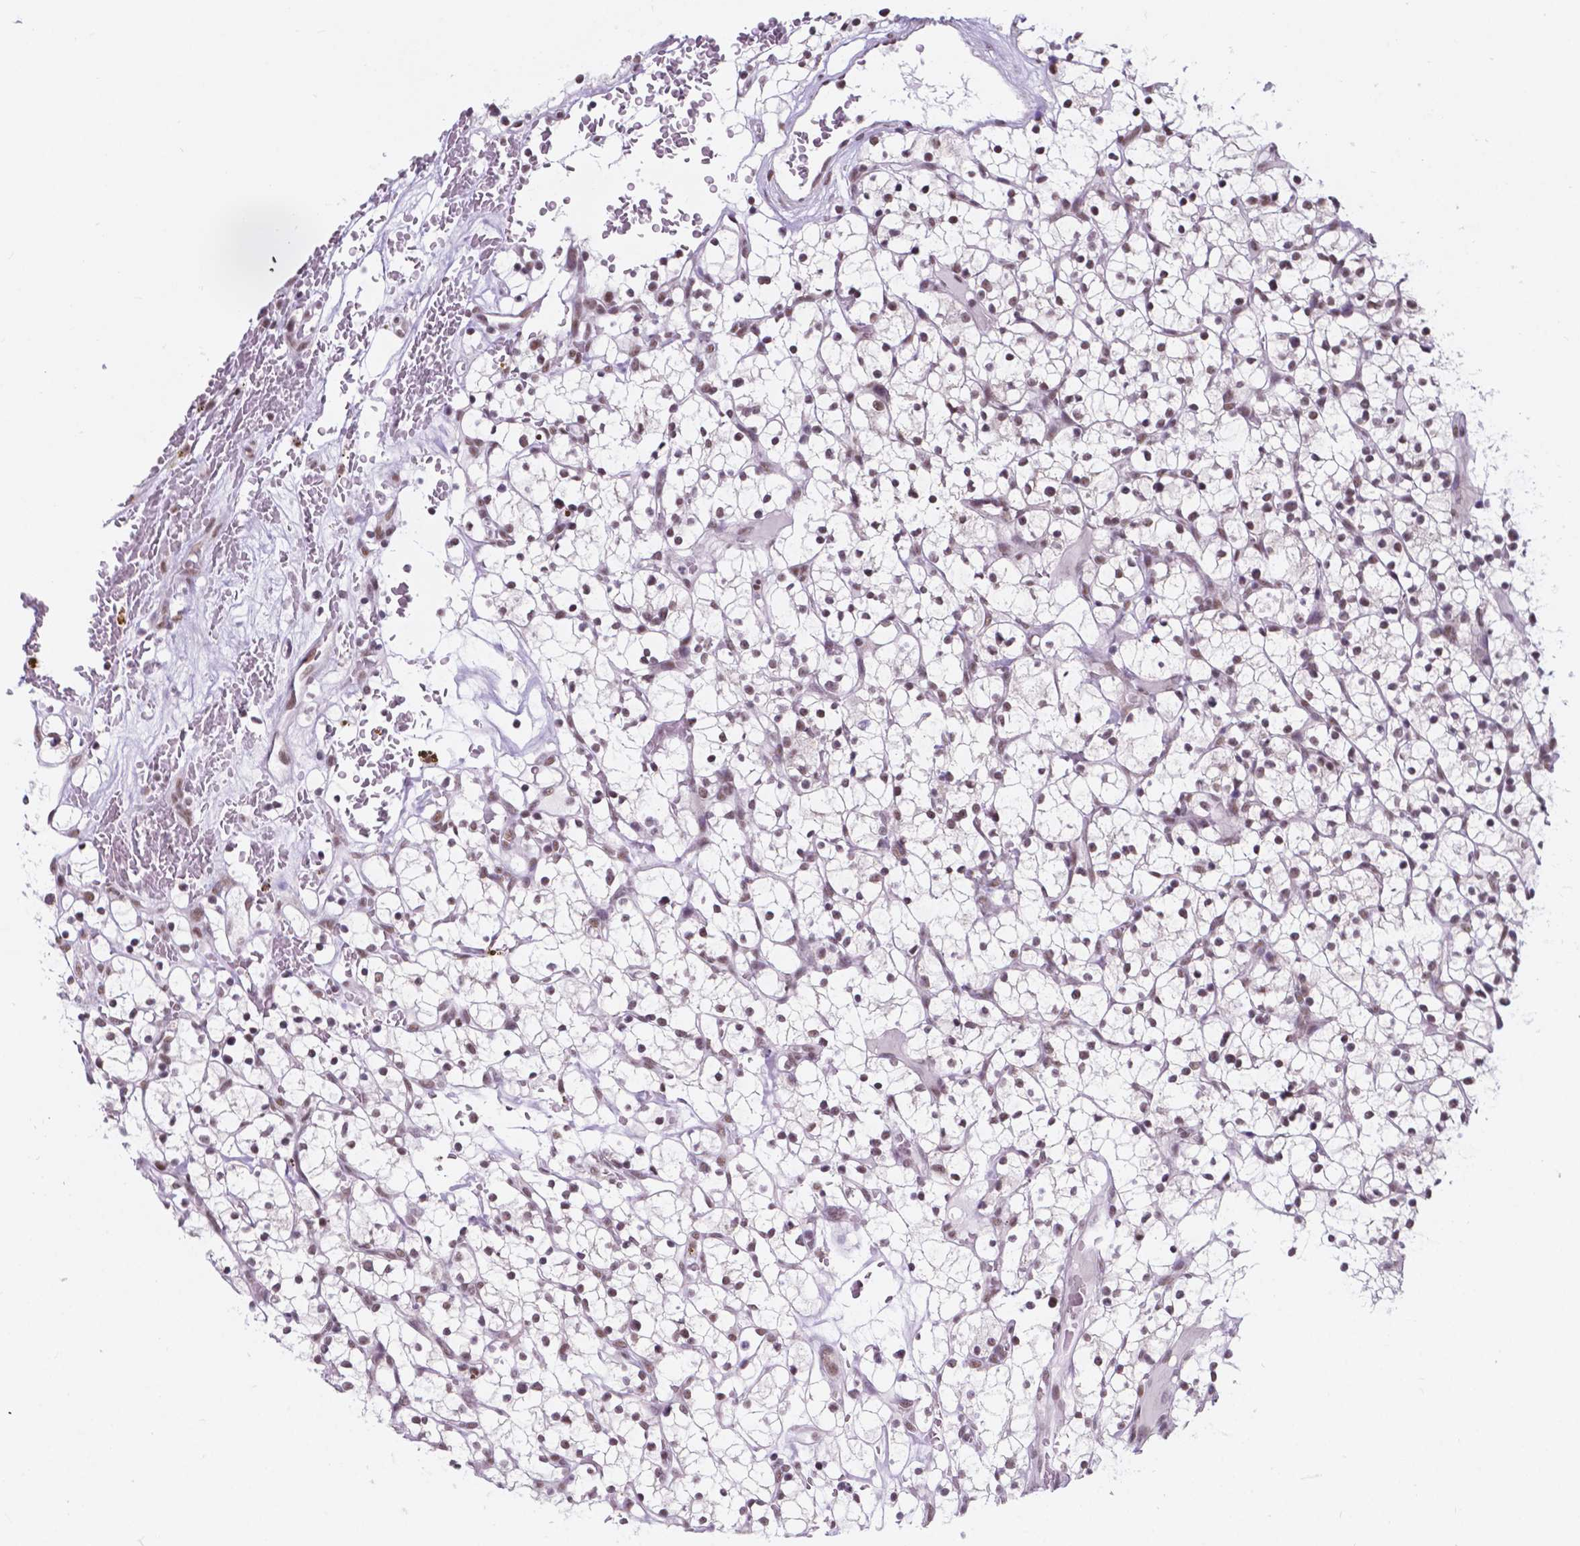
{"staining": {"intensity": "weak", "quantity": "<25%", "location": "nuclear"}, "tissue": "renal cancer", "cell_type": "Tumor cells", "image_type": "cancer", "snomed": [{"axis": "morphology", "description": "Adenocarcinoma, NOS"}, {"axis": "topography", "description": "Kidney"}], "caption": "Protein analysis of renal adenocarcinoma demonstrates no significant positivity in tumor cells.", "gene": "BCAS2", "patient": {"sex": "female", "age": 64}}